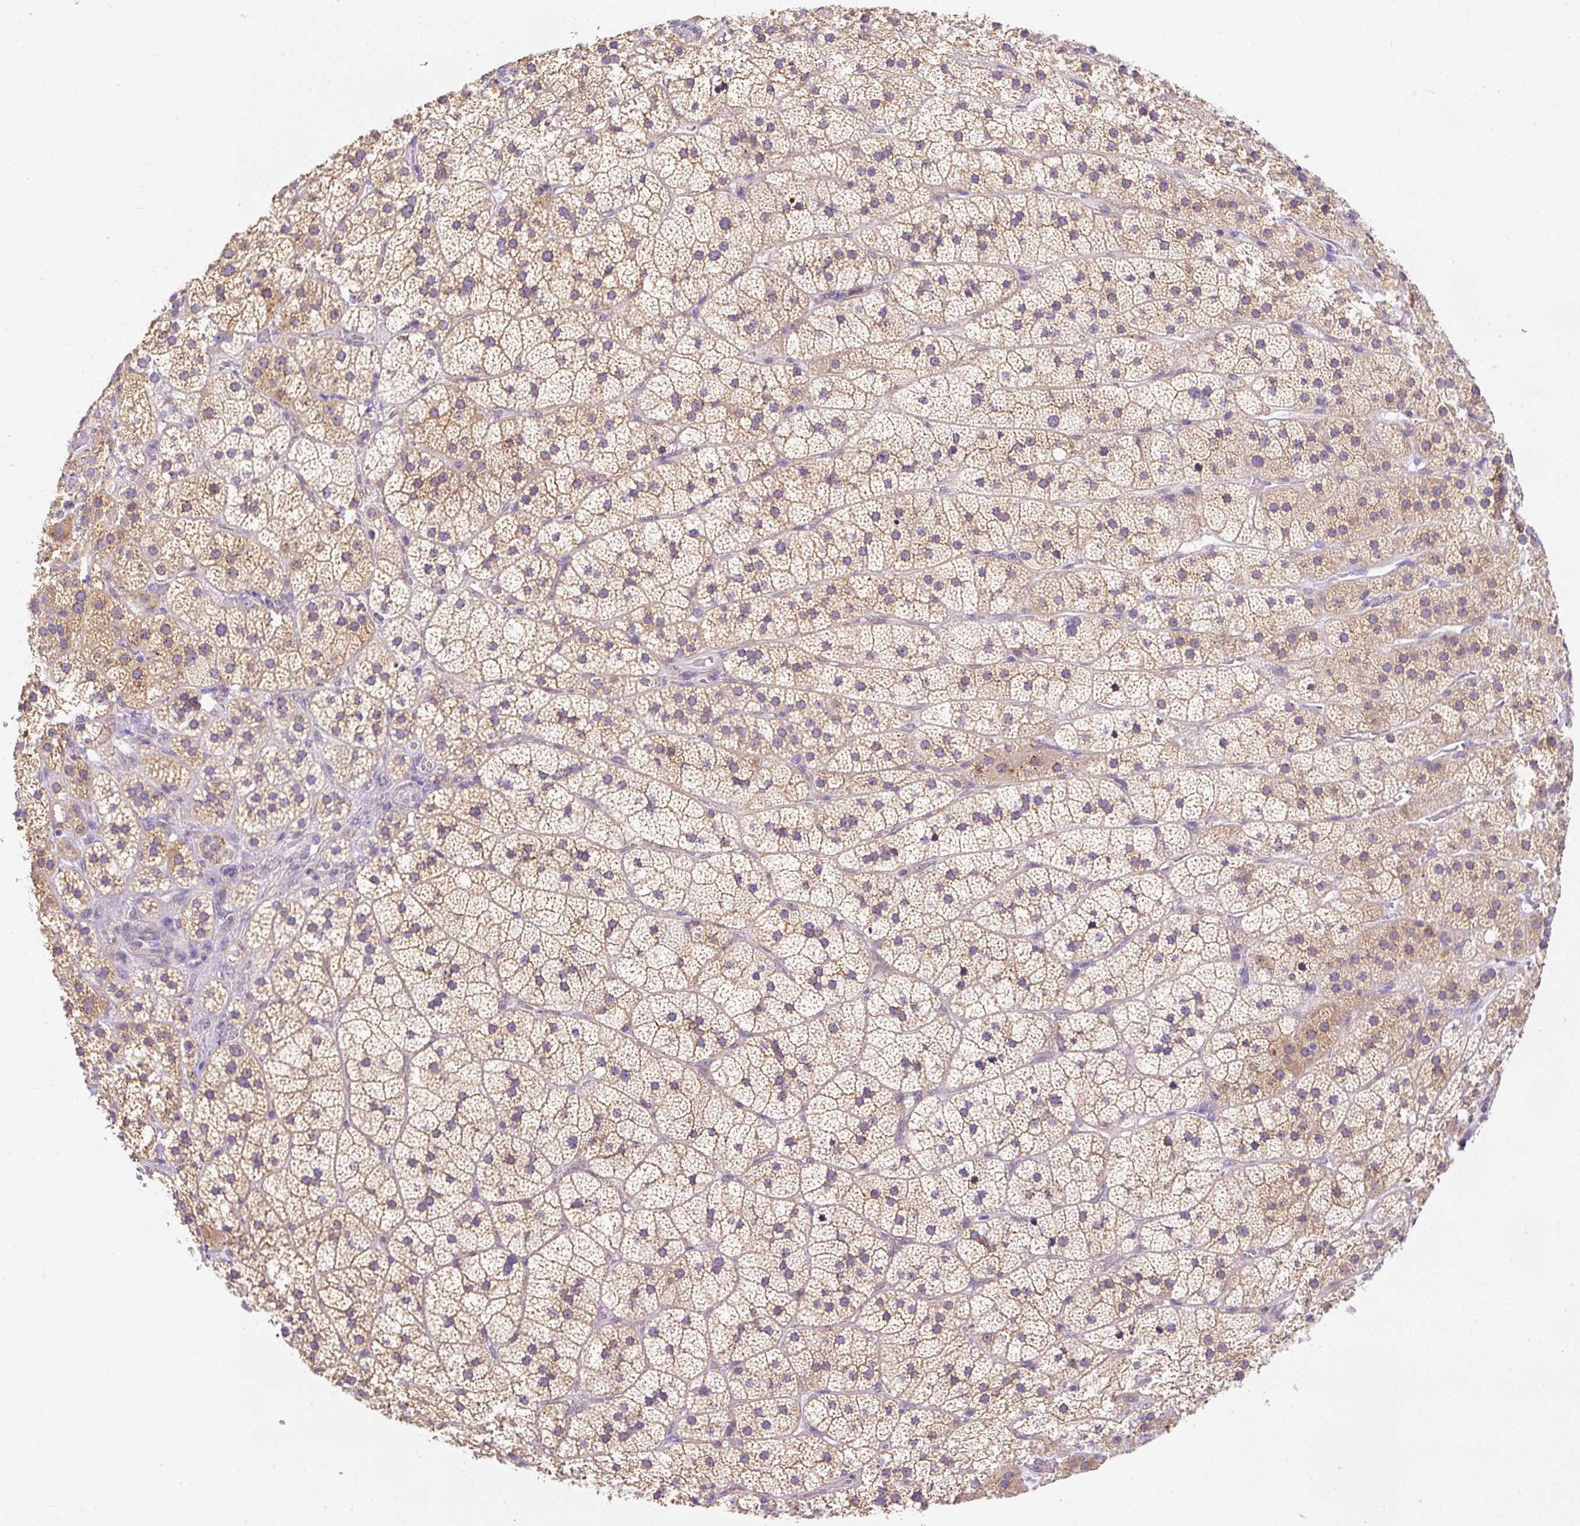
{"staining": {"intensity": "moderate", "quantity": "25%-75%", "location": "cytoplasmic/membranous"}, "tissue": "adrenal gland", "cell_type": "Glandular cells", "image_type": "normal", "snomed": [{"axis": "morphology", "description": "Normal tissue, NOS"}, {"axis": "topography", "description": "Adrenal gland"}], "caption": "Protein expression analysis of benign human adrenal gland reveals moderate cytoplasmic/membranous positivity in about 25%-75% of glandular cells. (Brightfield microscopy of DAB IHC at high magnification).", "gene": "DDOST", "patient": {"sex": "male", "age": 57}}